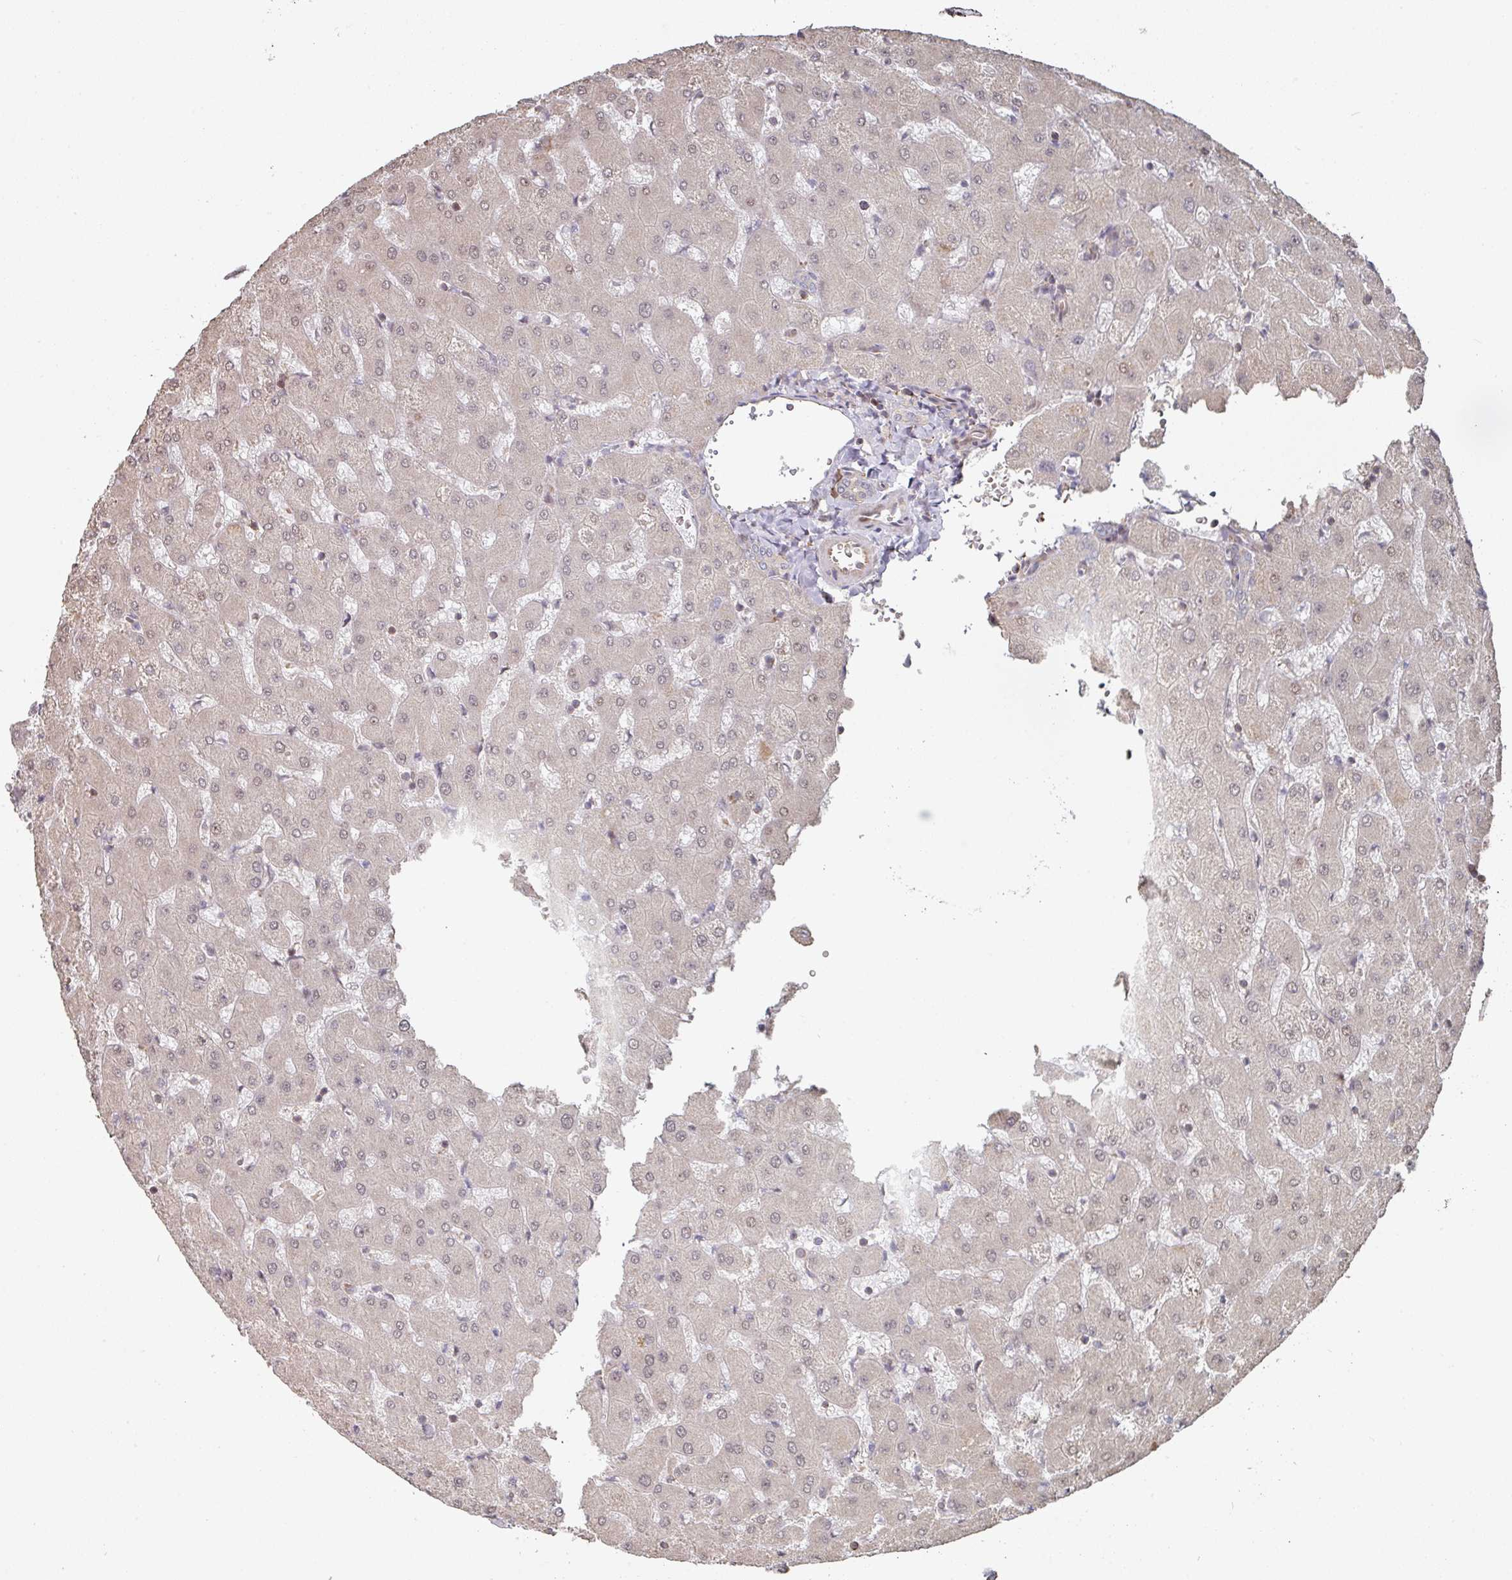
{"staining": {"intensity": "negative", "quantity": "none", "location": "none"}, "tissue": "liver", "cell_type": "Cholangiocytes", "image_type": "normal", "snomed": [{"axis": "morphology", "description": "Normal tissue, NOS"}, {"axis": "topography", "description": "Liver"}], "caption": "This is an immunohistochemistry (IHC) histopathology image of benign human liver. There is no expression in cholangiocytes.", "gene": "CA7", "patient": {"sex": "female", "age": 63}}